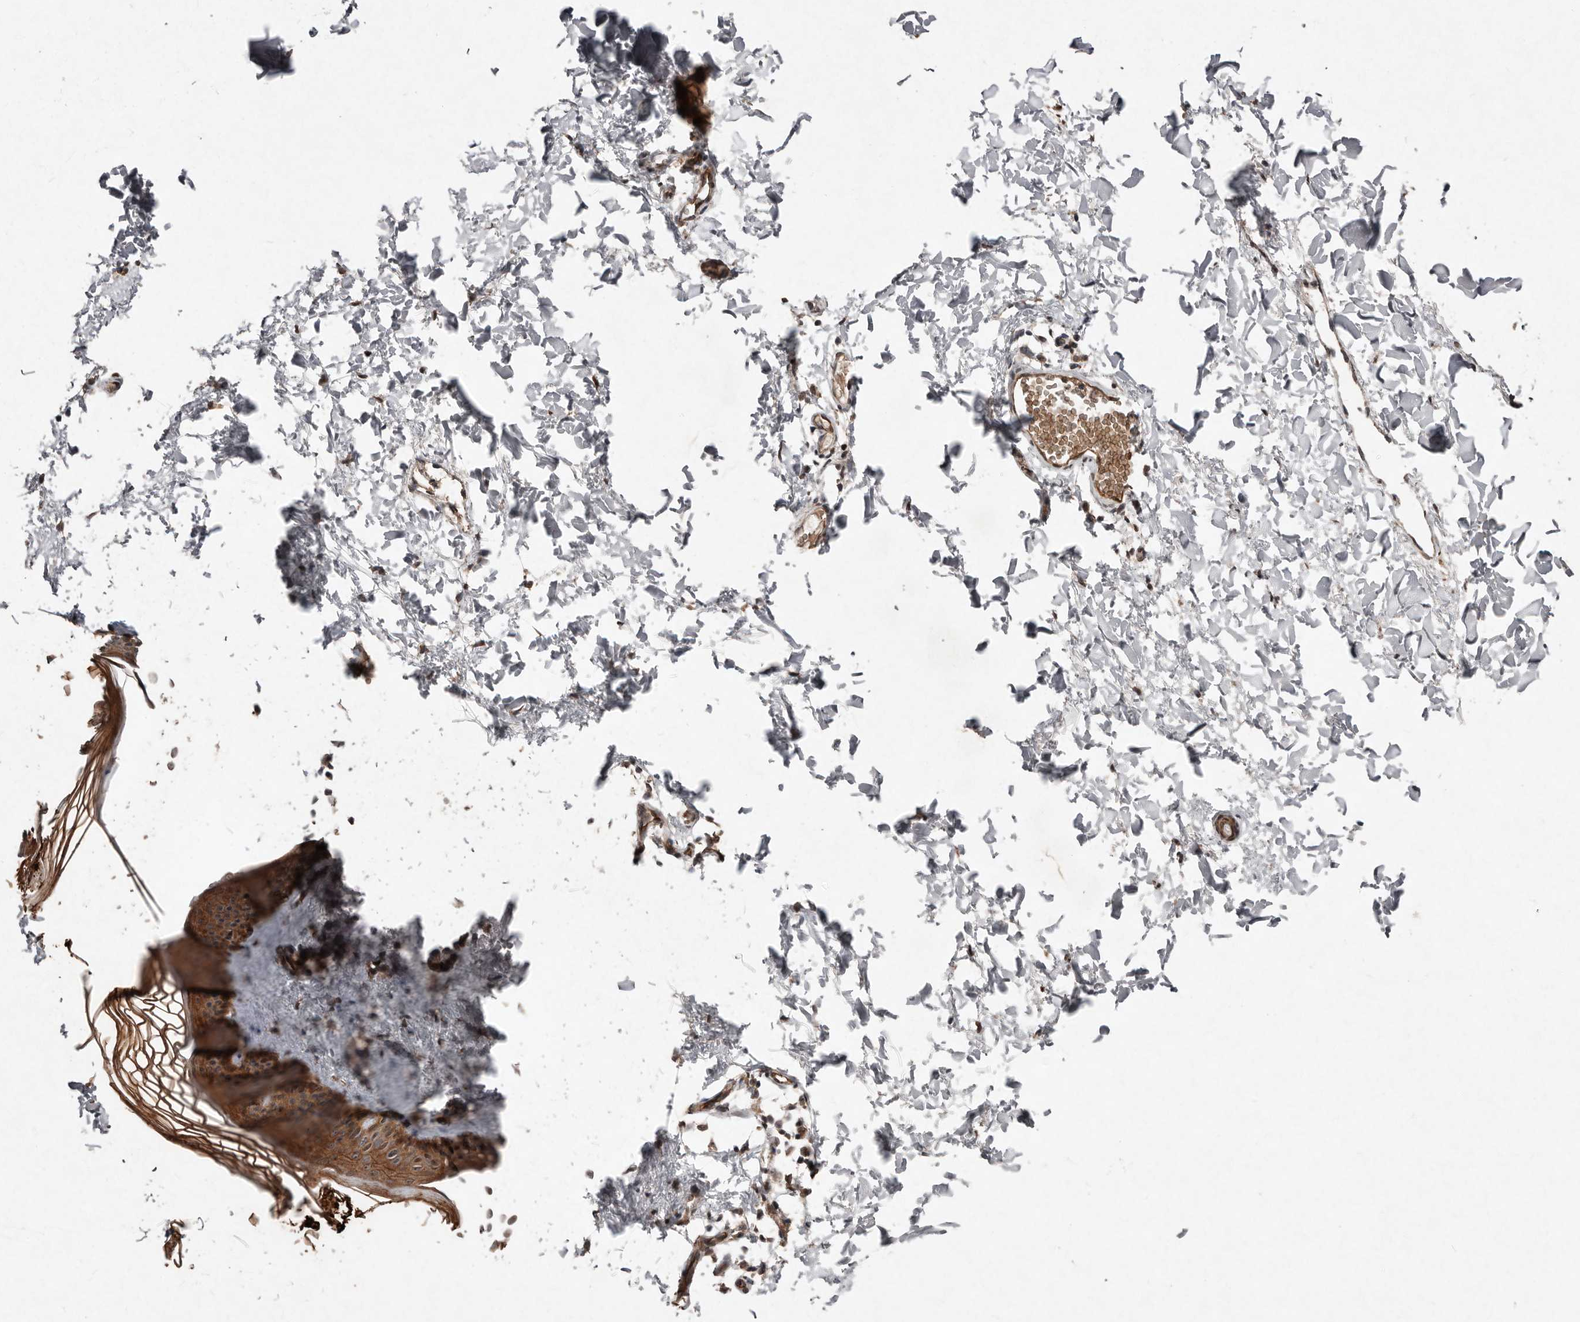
{"staining": {"intensity": "moderate", "quantity": ">75%", "location": "cytoplasmic/membranous,nuclear"}, "tissue": "skin", "cell_type": "Fibroblasts", "image_type": "normal", "snomed": [{"axis": "morphology", "description": "Normal tissue, NOS"}, {"axis": "topography", "description": "Skin"}], "caption": "The immunohistochemical stain highlights moderate cytoplasmic/membranous,nuclear staining in fibroblasts of unremarkable skin. (DAB (3,3'-diaminobenzidine) IHC with brightfield microscopy, high magnification).", "gene": "DIP2C", "patient": {"sex": "female", "age": 27}}